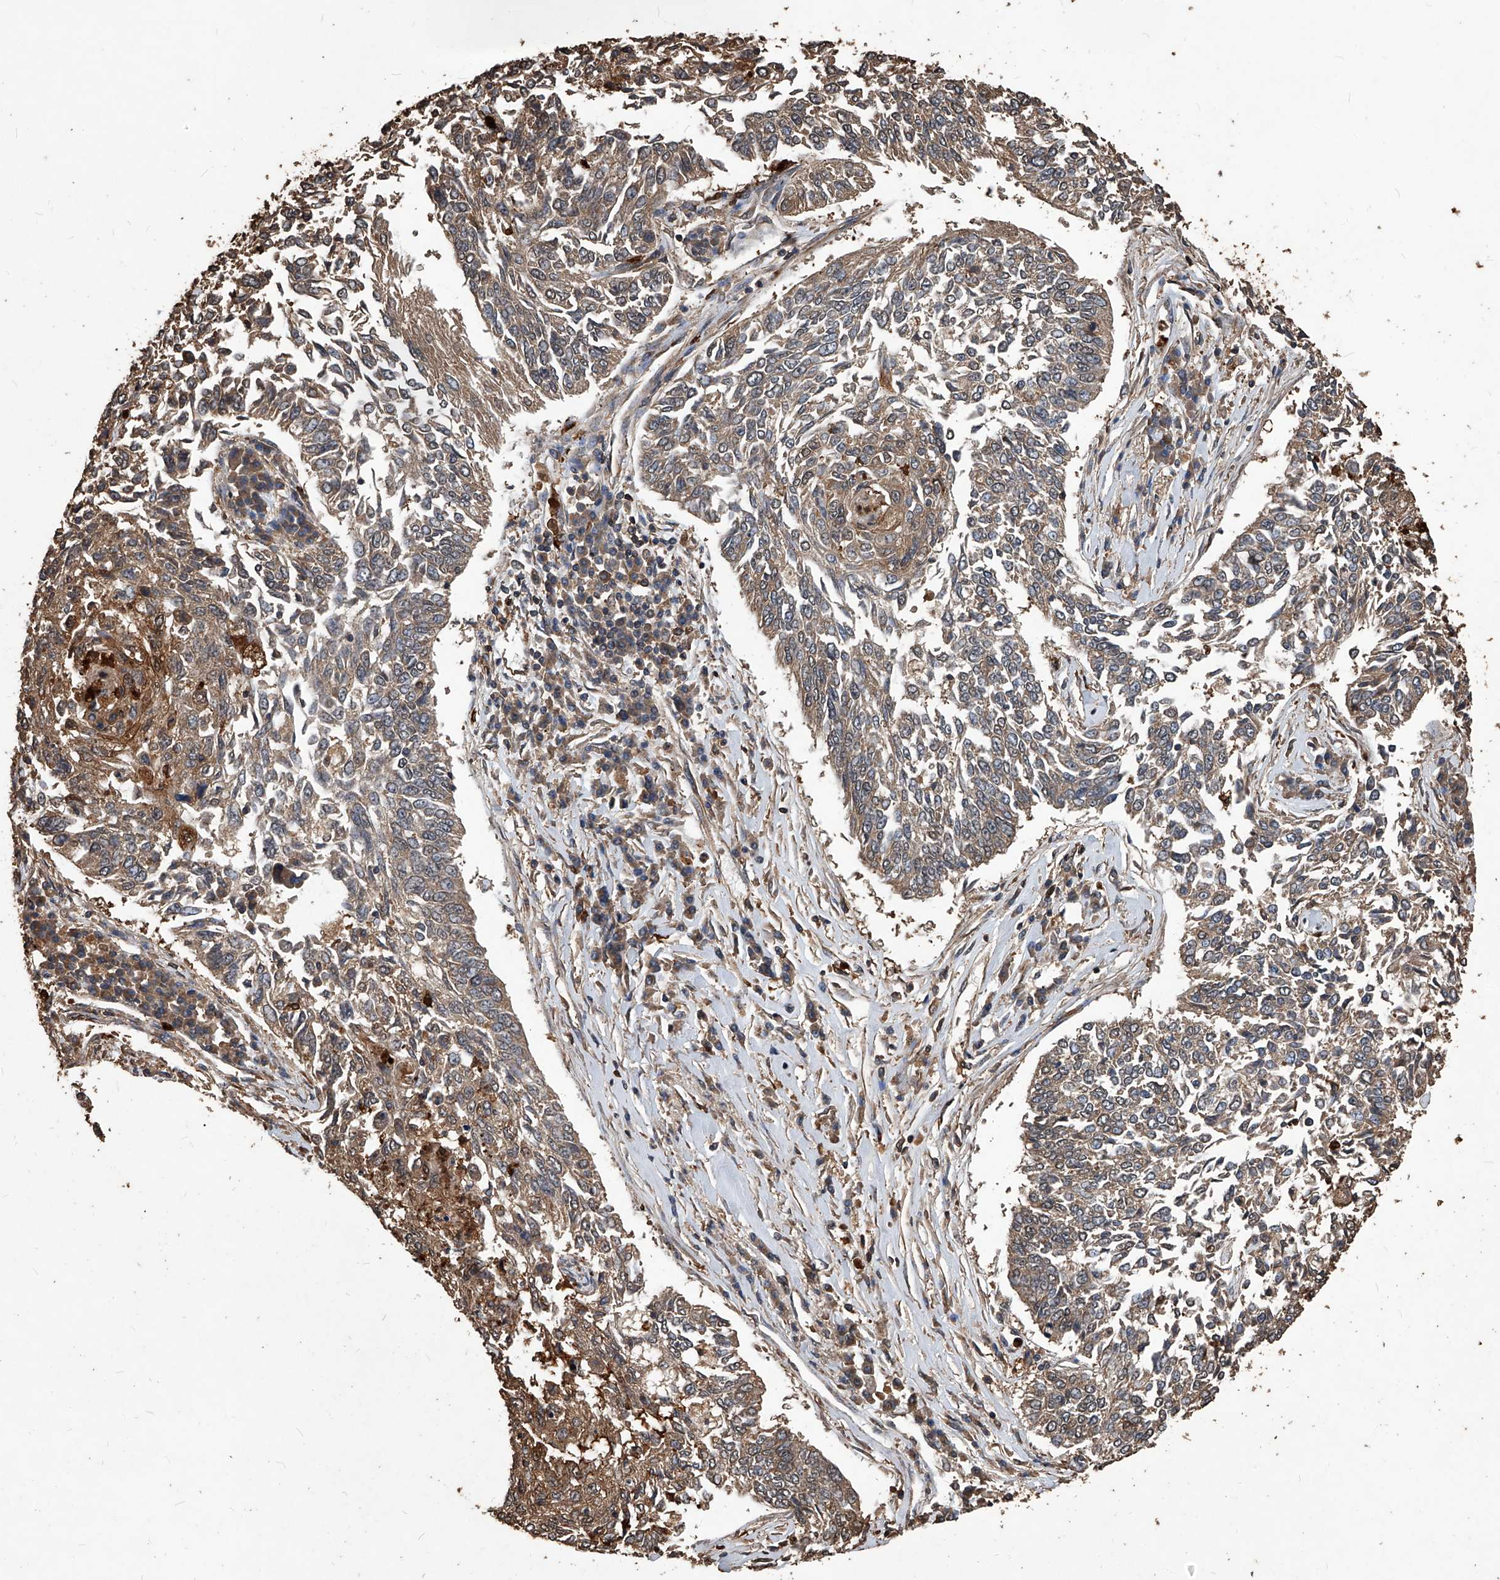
{"staining": {"intensity": "weak", "quantity": "25%-75%", "location": "cytoplasmic/membranous"}, "tissue": "lung cancer", "cell_type": "Tumor cells", "image_type": "cancer", "snomed": [{"axis": "morphology", "description": "Normal tissue, NOS"}, {"axis": "morphology", "description": "Squamous cell carcinoma, NOS"}, {"axis": "topography", "description": "Cartilage tissue"}, {"axis": "topography", "description": "Bronchus"}, {"axis": "topography", "description": "Lung"}], "caption": "Immunohistochemistry of human lung squamous cell carcinoma shows low levels of weak cytoplasmic/membranous staining in about 25%-75% of tumor cells. (DAB (3,3'-diaminobenzidine) = brown stain, brightfield microscopy at high magnification).", "gene": "UCP2", "patient": {"sex": "female", "age": 49}}